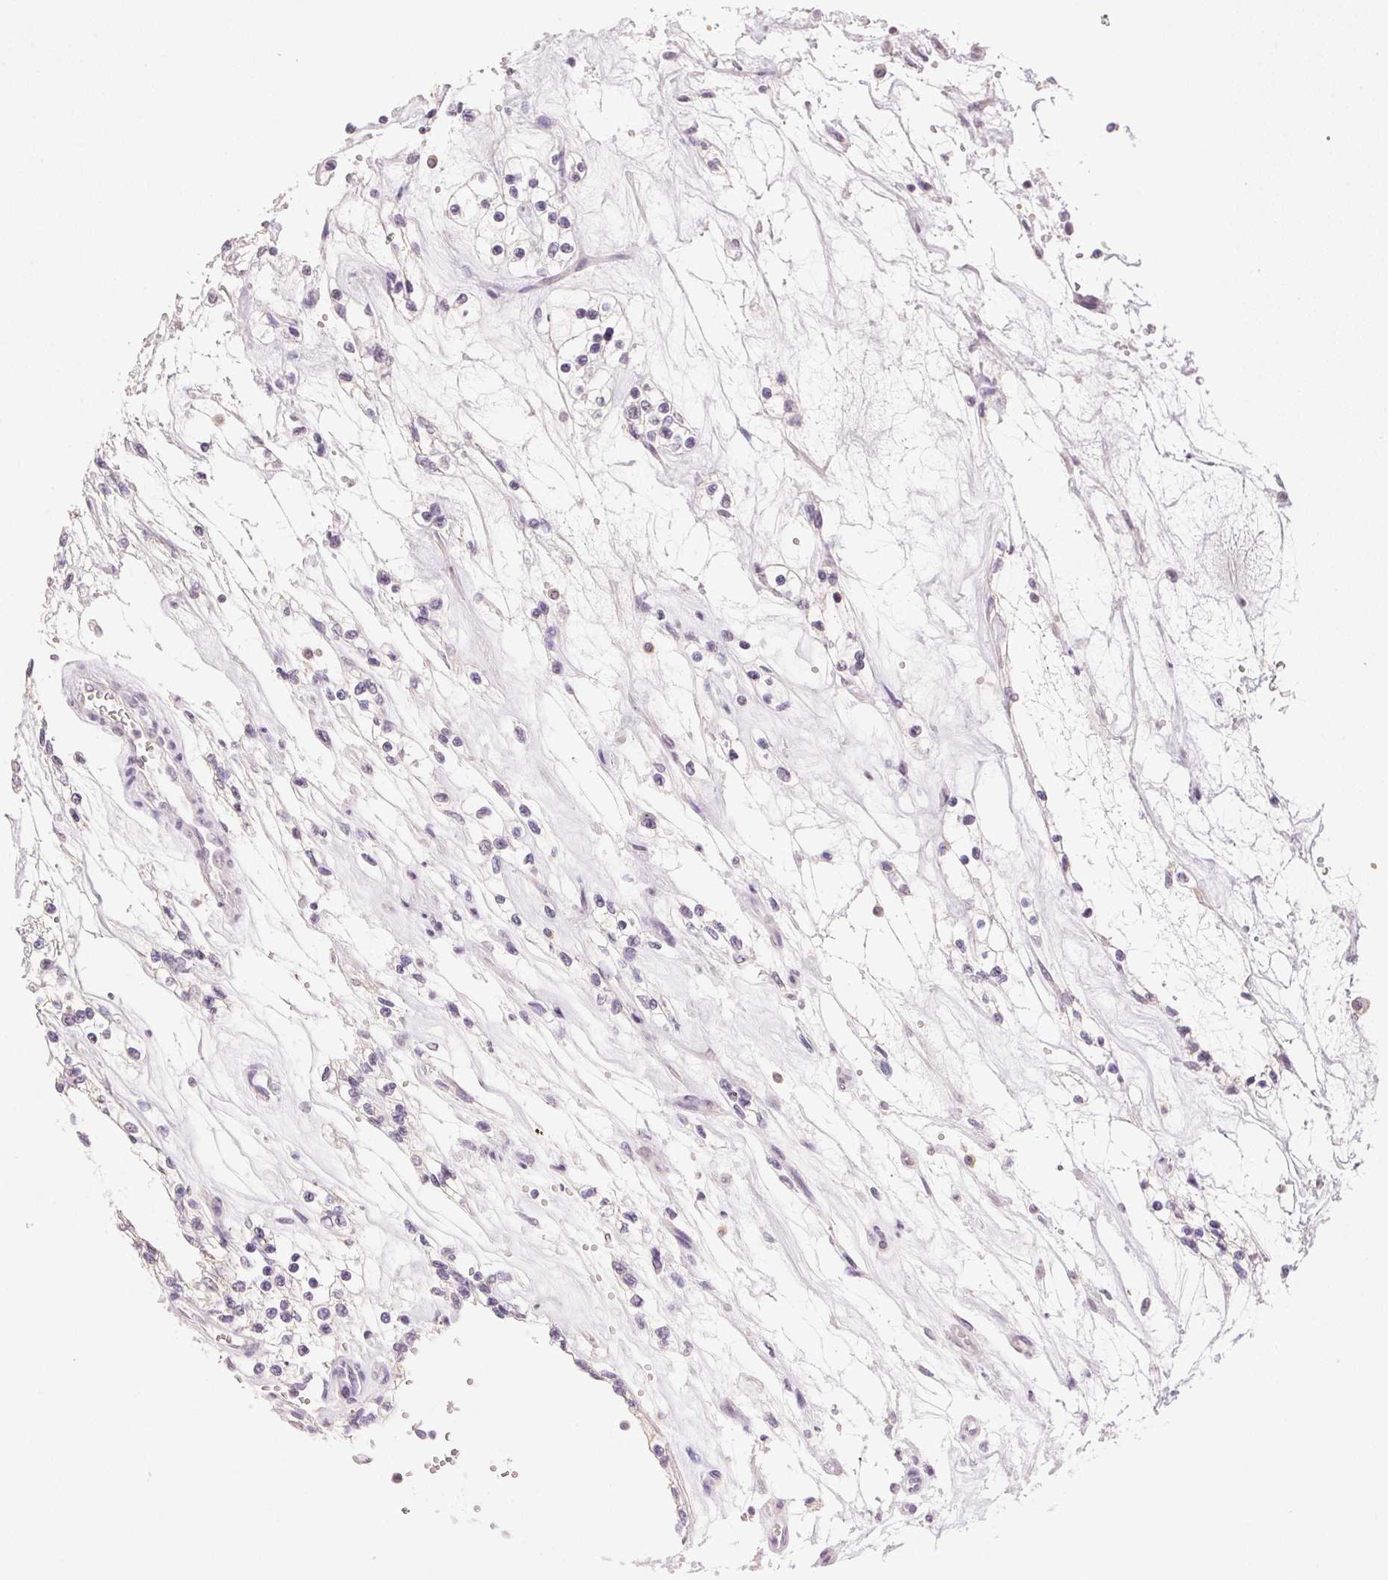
{"staining": {"intensity": "negative", "quantity": "none", "location": "none"}, "tissue": "renal cancer", "cell_type": "Tumor cells", "image_type": "cancer", "snomed": [{"axis": "morphology", "description": "Adenocarcinoma, NOS"}, {"axis": "topography", "description": "Kidney"}], "caption": "An IHC photomicrograph of renal adenocarcinoma is shown. There is no staining in tumor cells of renal adenocarcinoma.", "gene": "DHCR24", "patient": {"sex": "female", "age": 69}}